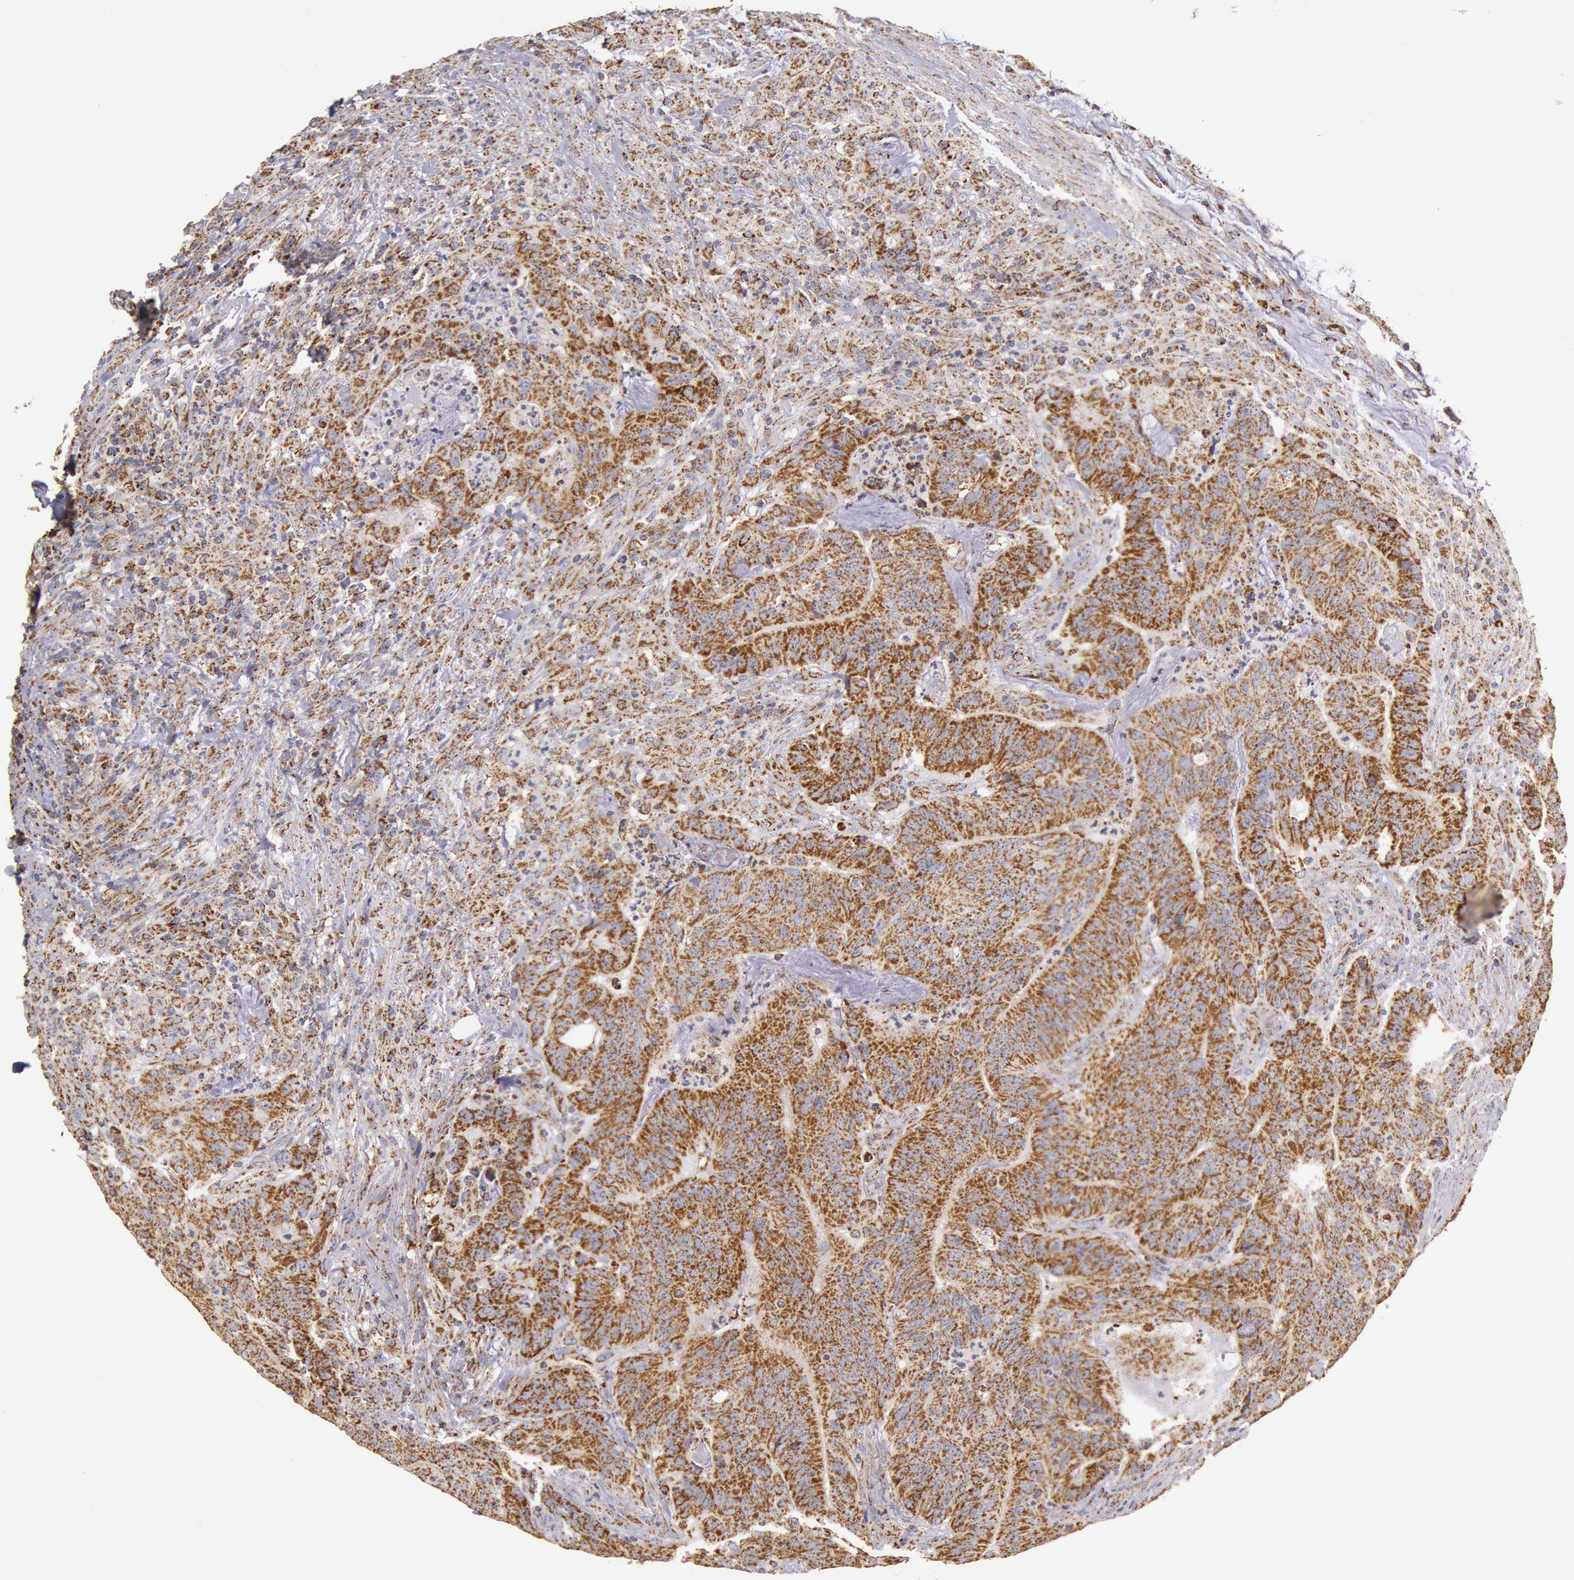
{"staining": {"intensity": "moderate", "quantity": ">75%", "location": "cytoplasmic/membranous"}, "tissue": "colorectal cancer", "cell_type": "Tumor cells", "image_type": "cancer", "snomed": [{"axis": "morphology", "description": "Adenocarcinoma, NOS"}, {"axis": "topography", "description": "Colon"}], "caption": "DAB (3,3'-diaminobenzidine) immunohistochemical staining of colorectal cancer shows moderate cytoplasmic/membranous protein expression in approximately >75% of tumor cells.", "gene": "CYC1", "patient": {"sex": "male", "age": 54}}